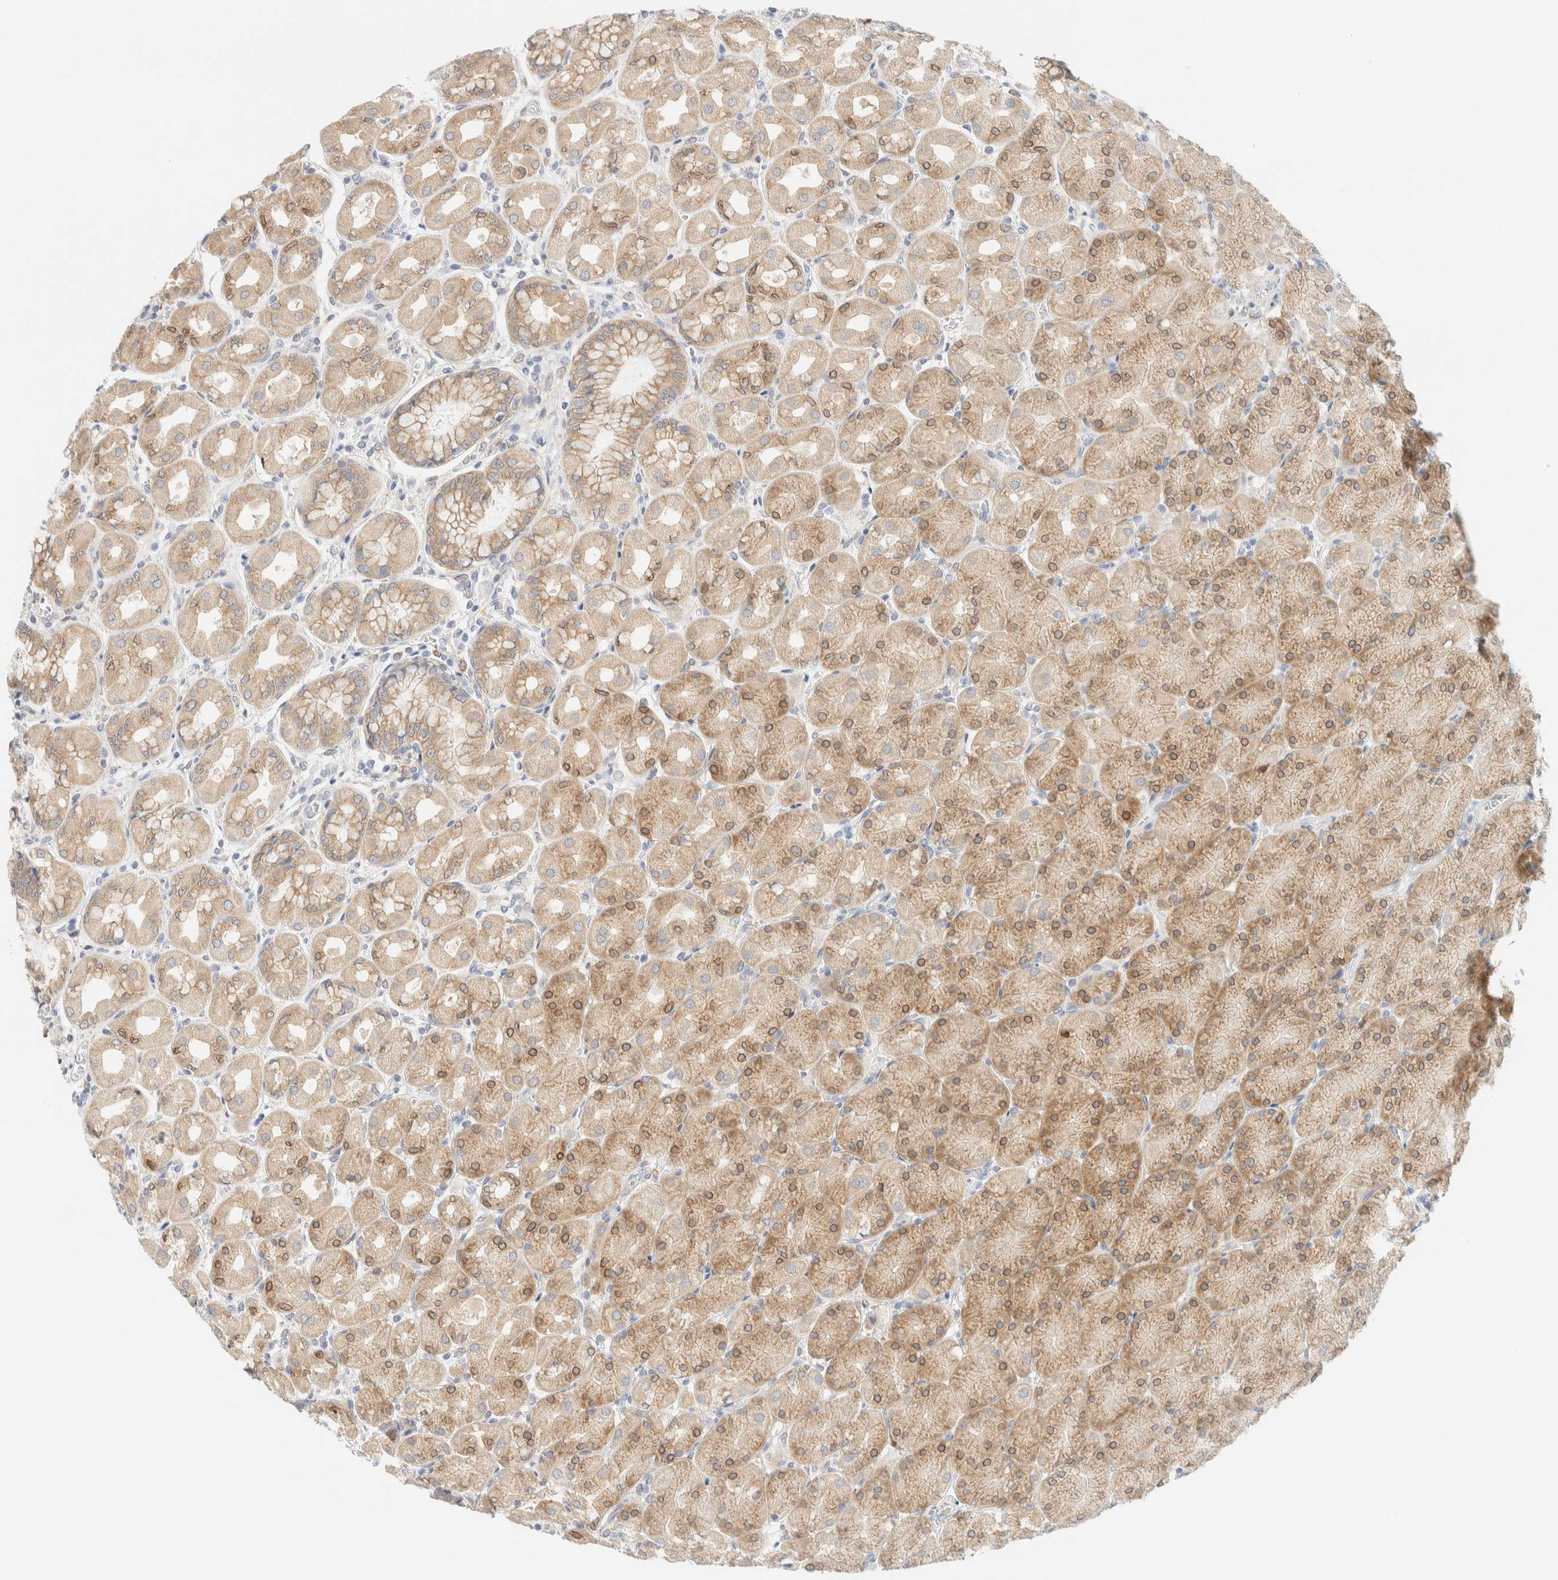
{"staining": {"intensity": "moderate", "quantity": ">75%", "location": "cytoplasmic/membranous"}, "tissue": "stomach", "cell_type": "Glandular cells", "image_type": "normal", "snomed": [{"axis": "morphology", "description": "Normal tissue, NOS"}, {"axis": "topography", "description": "Stomach, upper"}], "caption": "IHC of normal human stomach reveals medium levels of moderate cytoplasmic/membranous positivity in approximately >75% of glandular cells. The staining was performed using DAB (3,3'-diaminobenzidine) to visualize the protein expression in brown, while the nuclei were stained in blue with hematoxylin (Magnification: 20x).", "gene": "NT5C", "patient": {"sex": "female", "age": 56}}